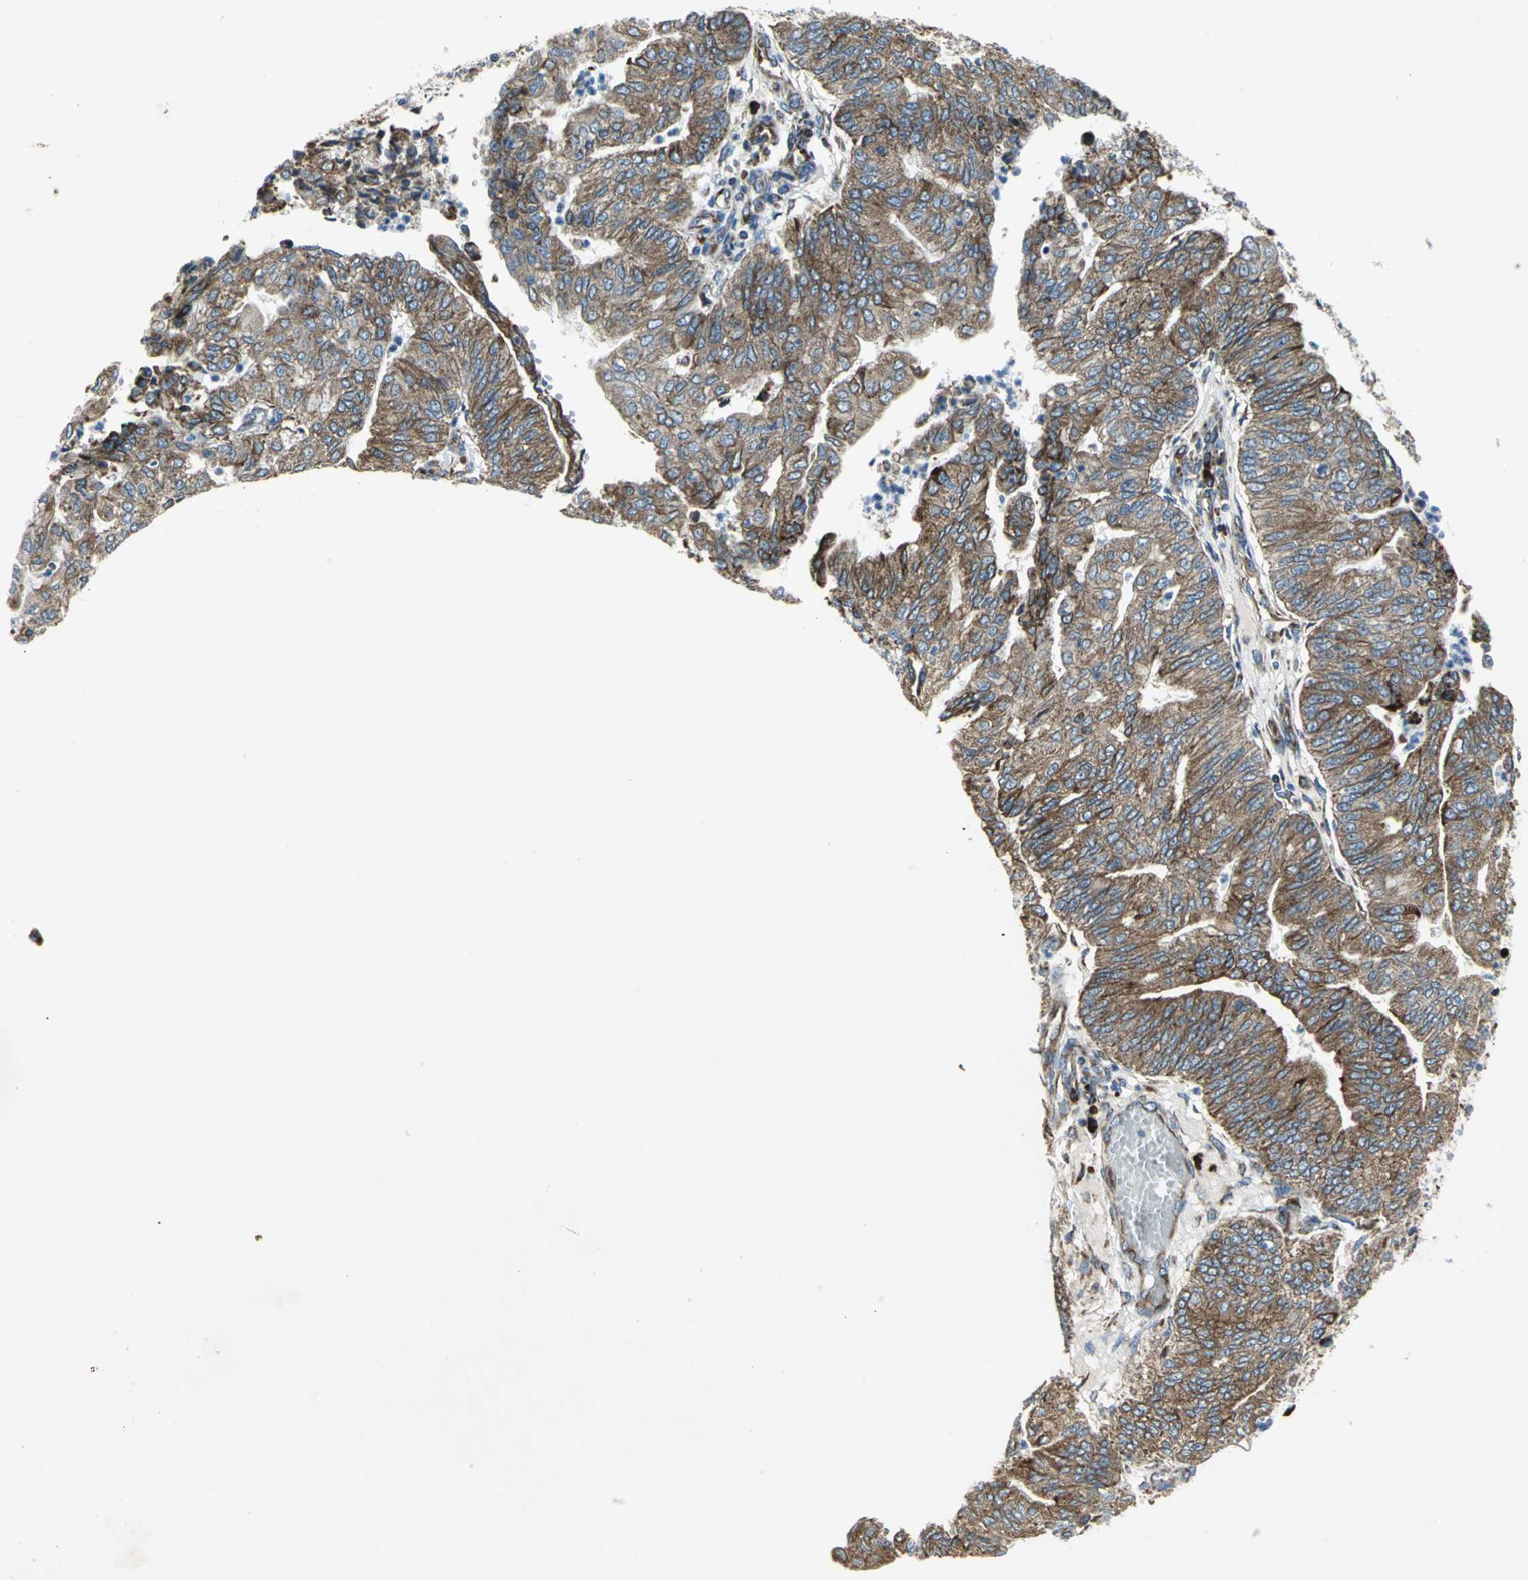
{"staining": {"intensity": "strong", "quantity": ">75%", "location": "cytoplasmic/membranous"}, "tissue": "endometrial cancer", "cell_type": "Tumor cells", "image_type": "cancer", "snomed": [{"axis": "morphology", "description": "Adenocarcinoma, NOS"}, {"axis": "topography", "description": "Endometrium"}], "caption": "Brown immunohistochemical staining in human endometrial cancer reveals strong cytoplasmic/membranous staining in approximately >75% of tumor cells.", "gene": "TULP4", "patient": {"sex": "female", "age": 59}}